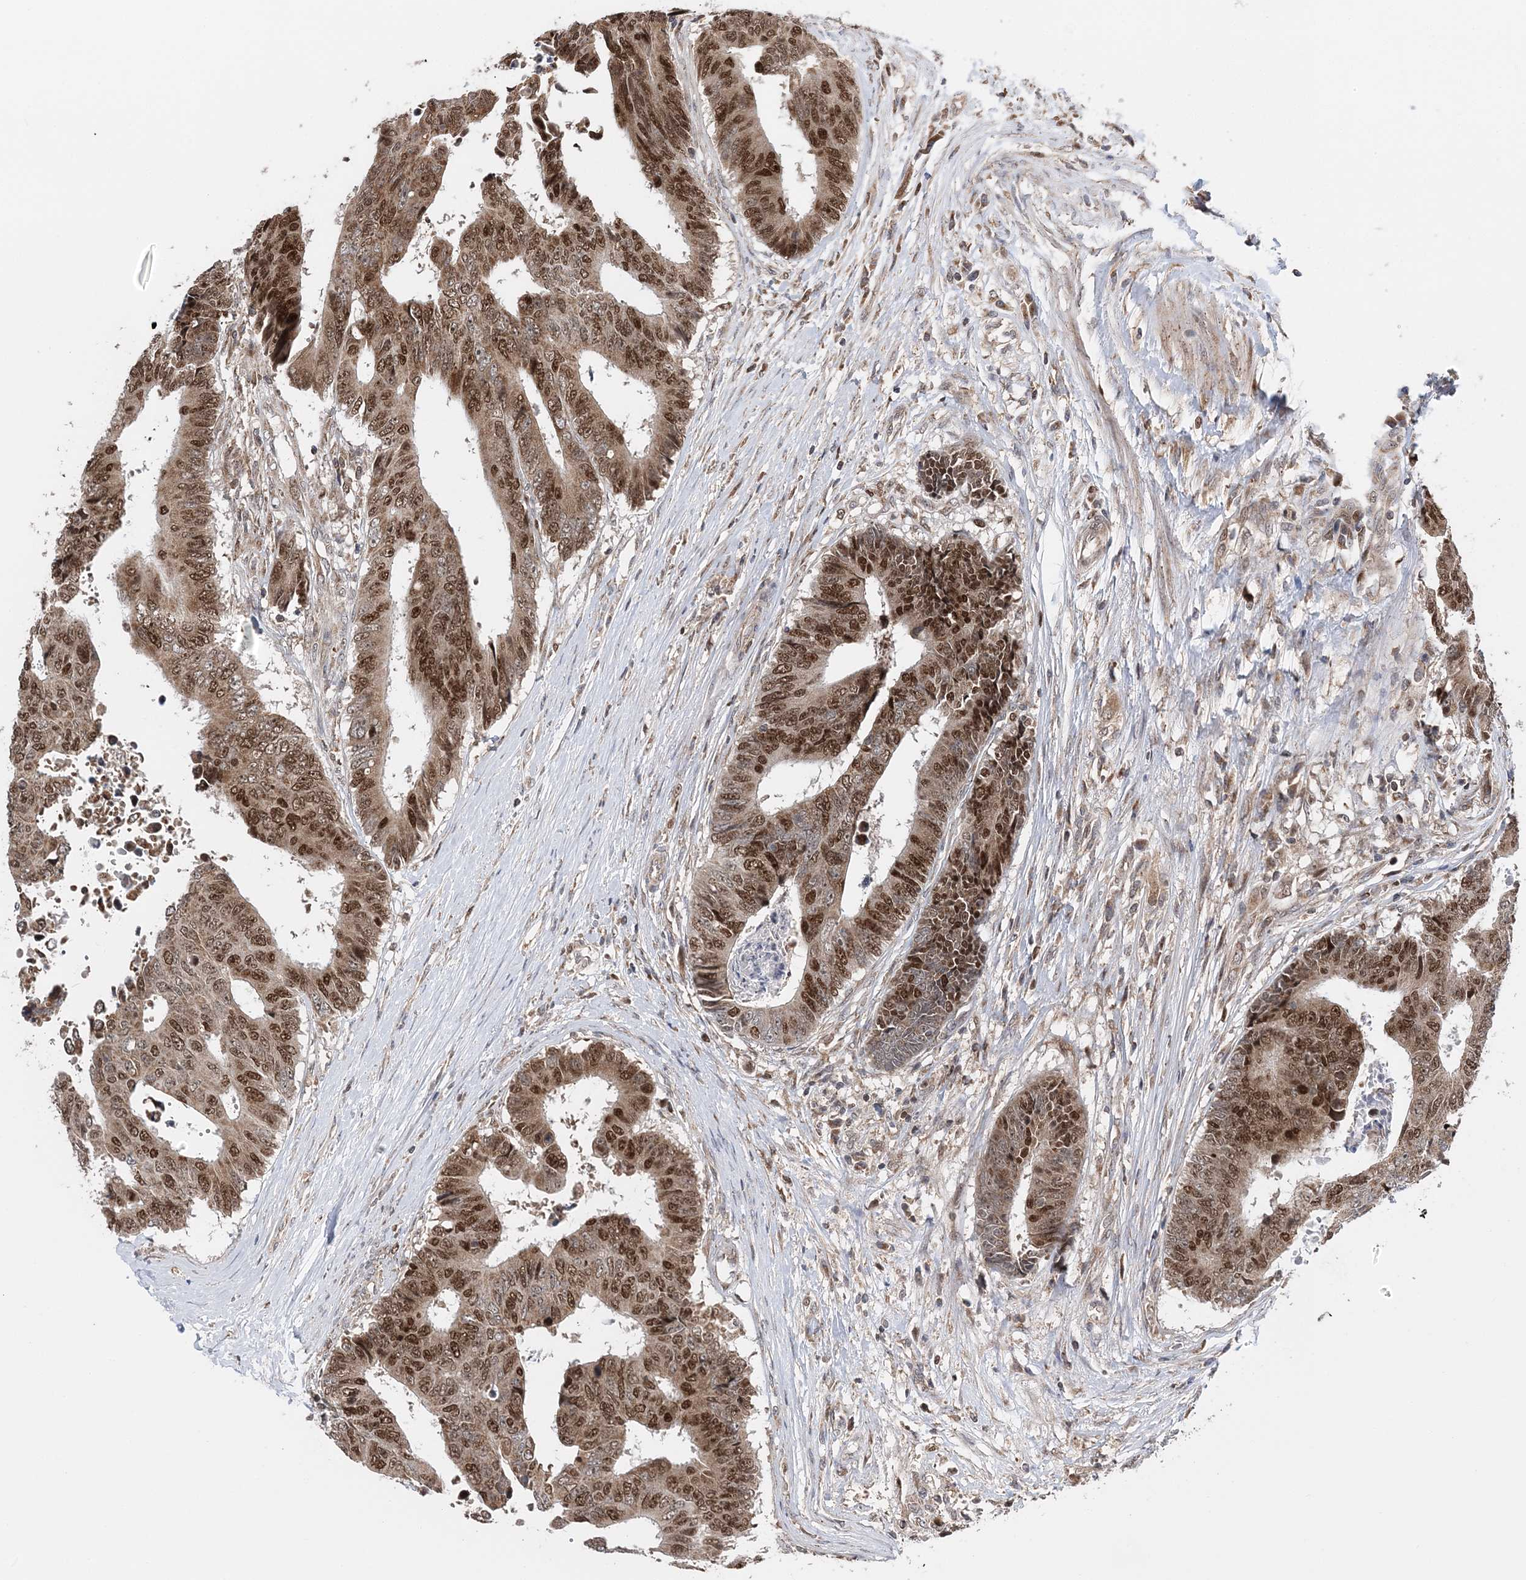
{"staining": {"intensity": "moderate", "quantity": ">75%", "location": "nuclear"}, "tissue": "colorectal cancer", "cell_type": "Tumor cells", "image_type": "cancer", "snomed": [{"axis": "morphology", "description": "Adenocarcinoma, NOS"}, {"axis": "topography", "description": "Rectum"}], "caption": "Human adenocarcinoma (colorectal) stained for a protein (brown) exhibits moderate nuclear positive expression in approximately >75% of tumor cells.", "gene": "KIF4A", "patient": {"sex": "male", "age": 84}}